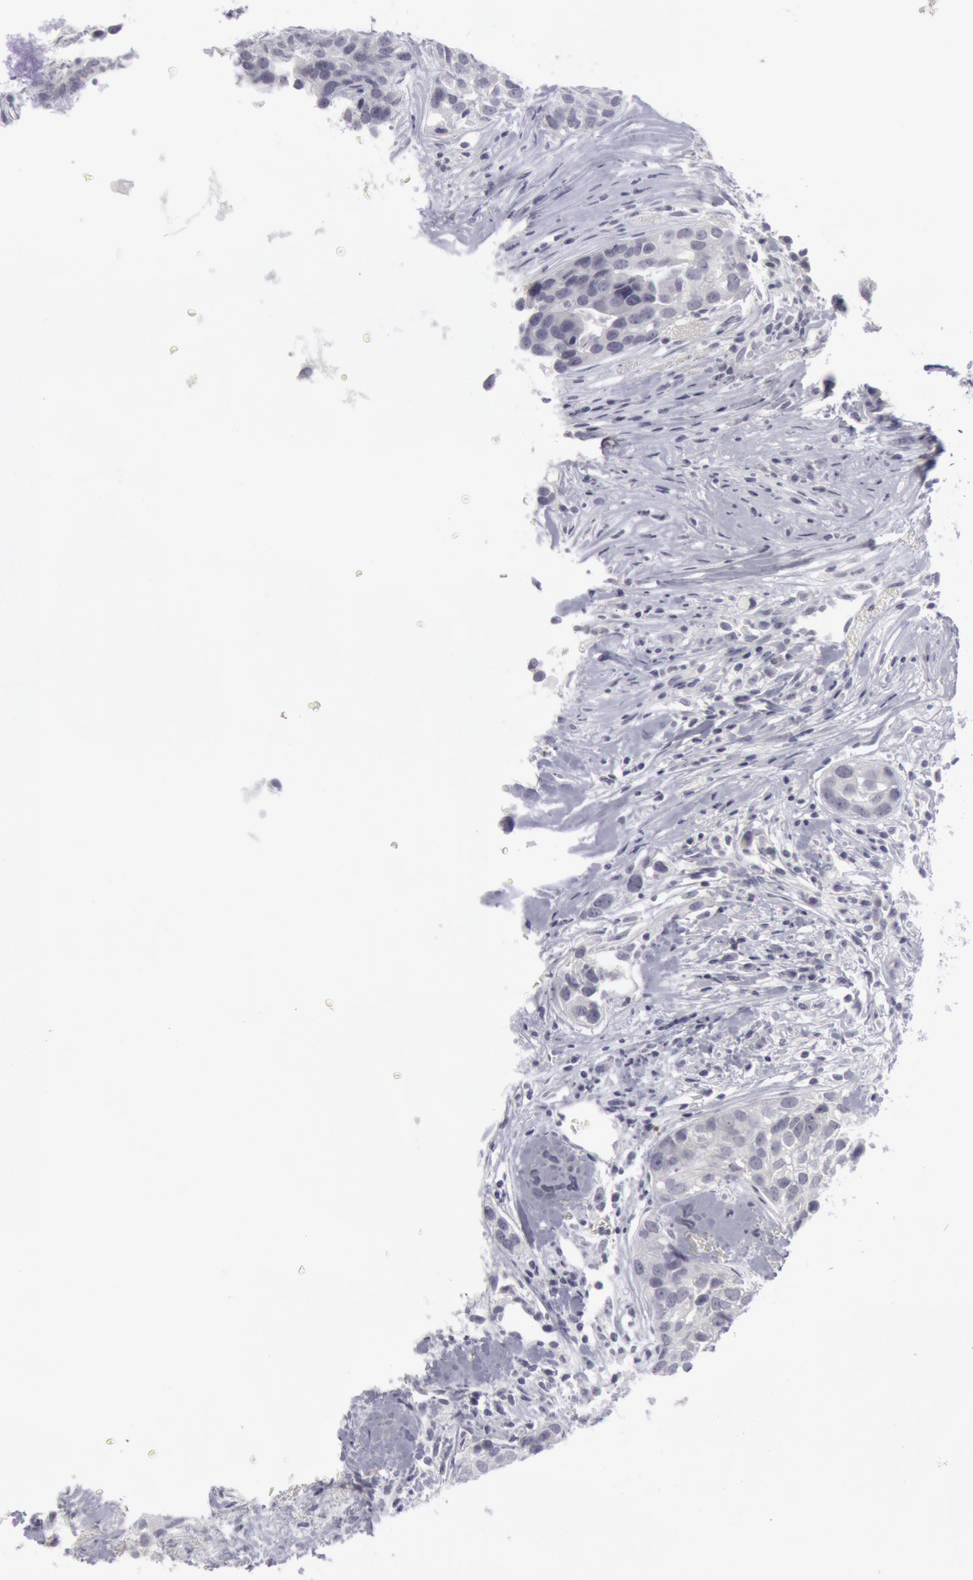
{"staining": {"intensity": "negative", "quantity": "none", "location": "none"}, "tissue": "breast cancer", "cell_type": "Tumor cells", "image_type": "cancer", "snomed": [{"axis": "morphology", "description": "Duct carcinoma"}, {"axis": "topography", "description": "Breast"}], "caption": "High magnification brightfield microscopy of breast cancer (intraductal carcinoma) stained with DAB (brown) and counterstained with hematoxylin (blue): tumor cells show no significant expression.", "gene": "KRT16", "patient": {"sex": "female", "age": 91}}